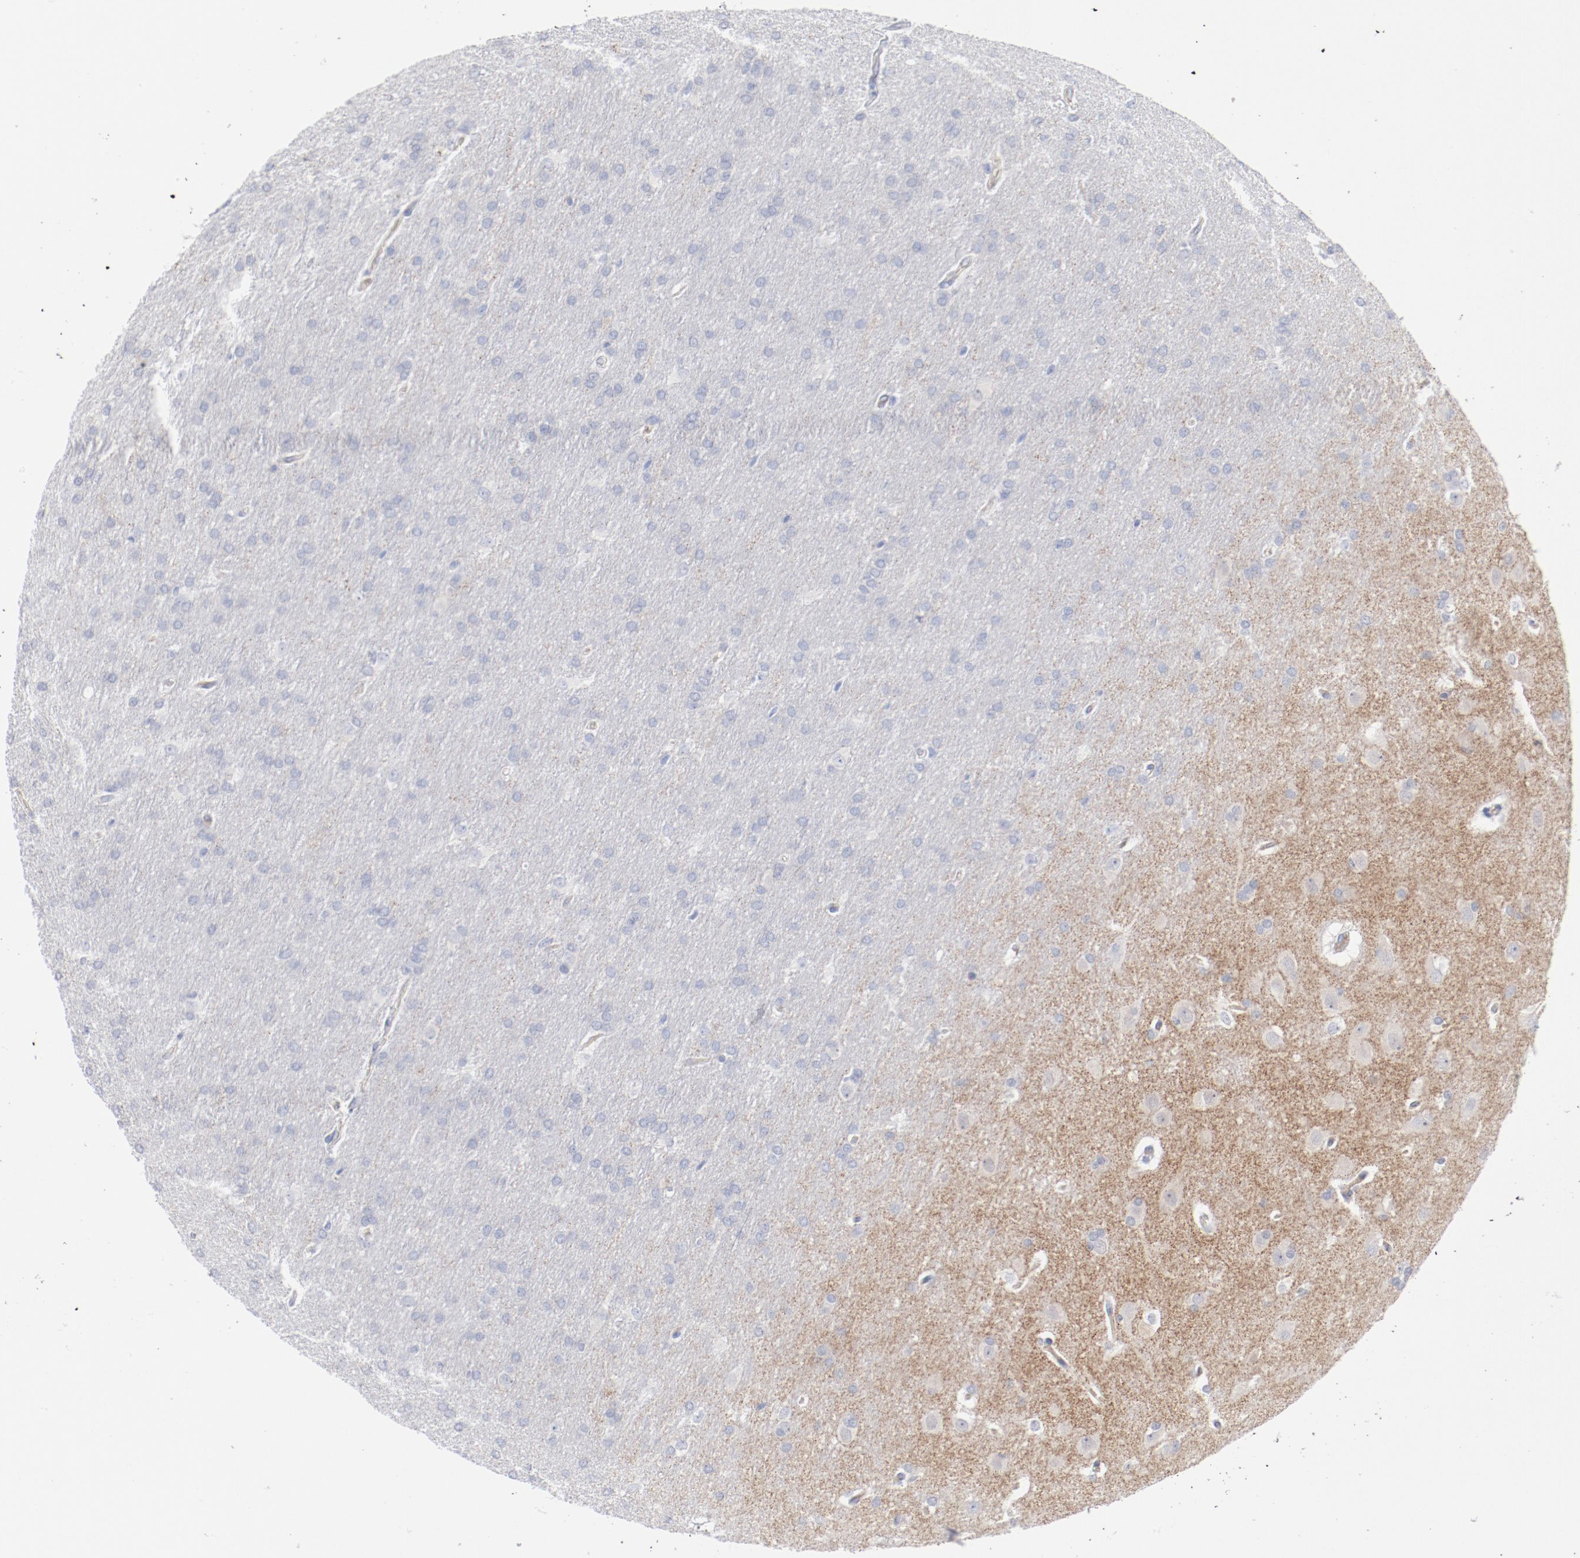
{"staining": {"intensity": "negative", "quantity": "none", "location": "none"}, "tissue": "glioma", "cell_type": "Tumor cells", "image_type": "cancer", "snomed": [{"axis": "morphology", "description": "Glioma, malignant, Low grade"}, {"axis": "topography", "description": "Brain"}], "caption": "A histopathology image of malignant low-grade glioma stained for a protein reveals no brown staining in tumor cells.", "gene": "SHANK3", "patient": {"sex": "female", "age": 32}}